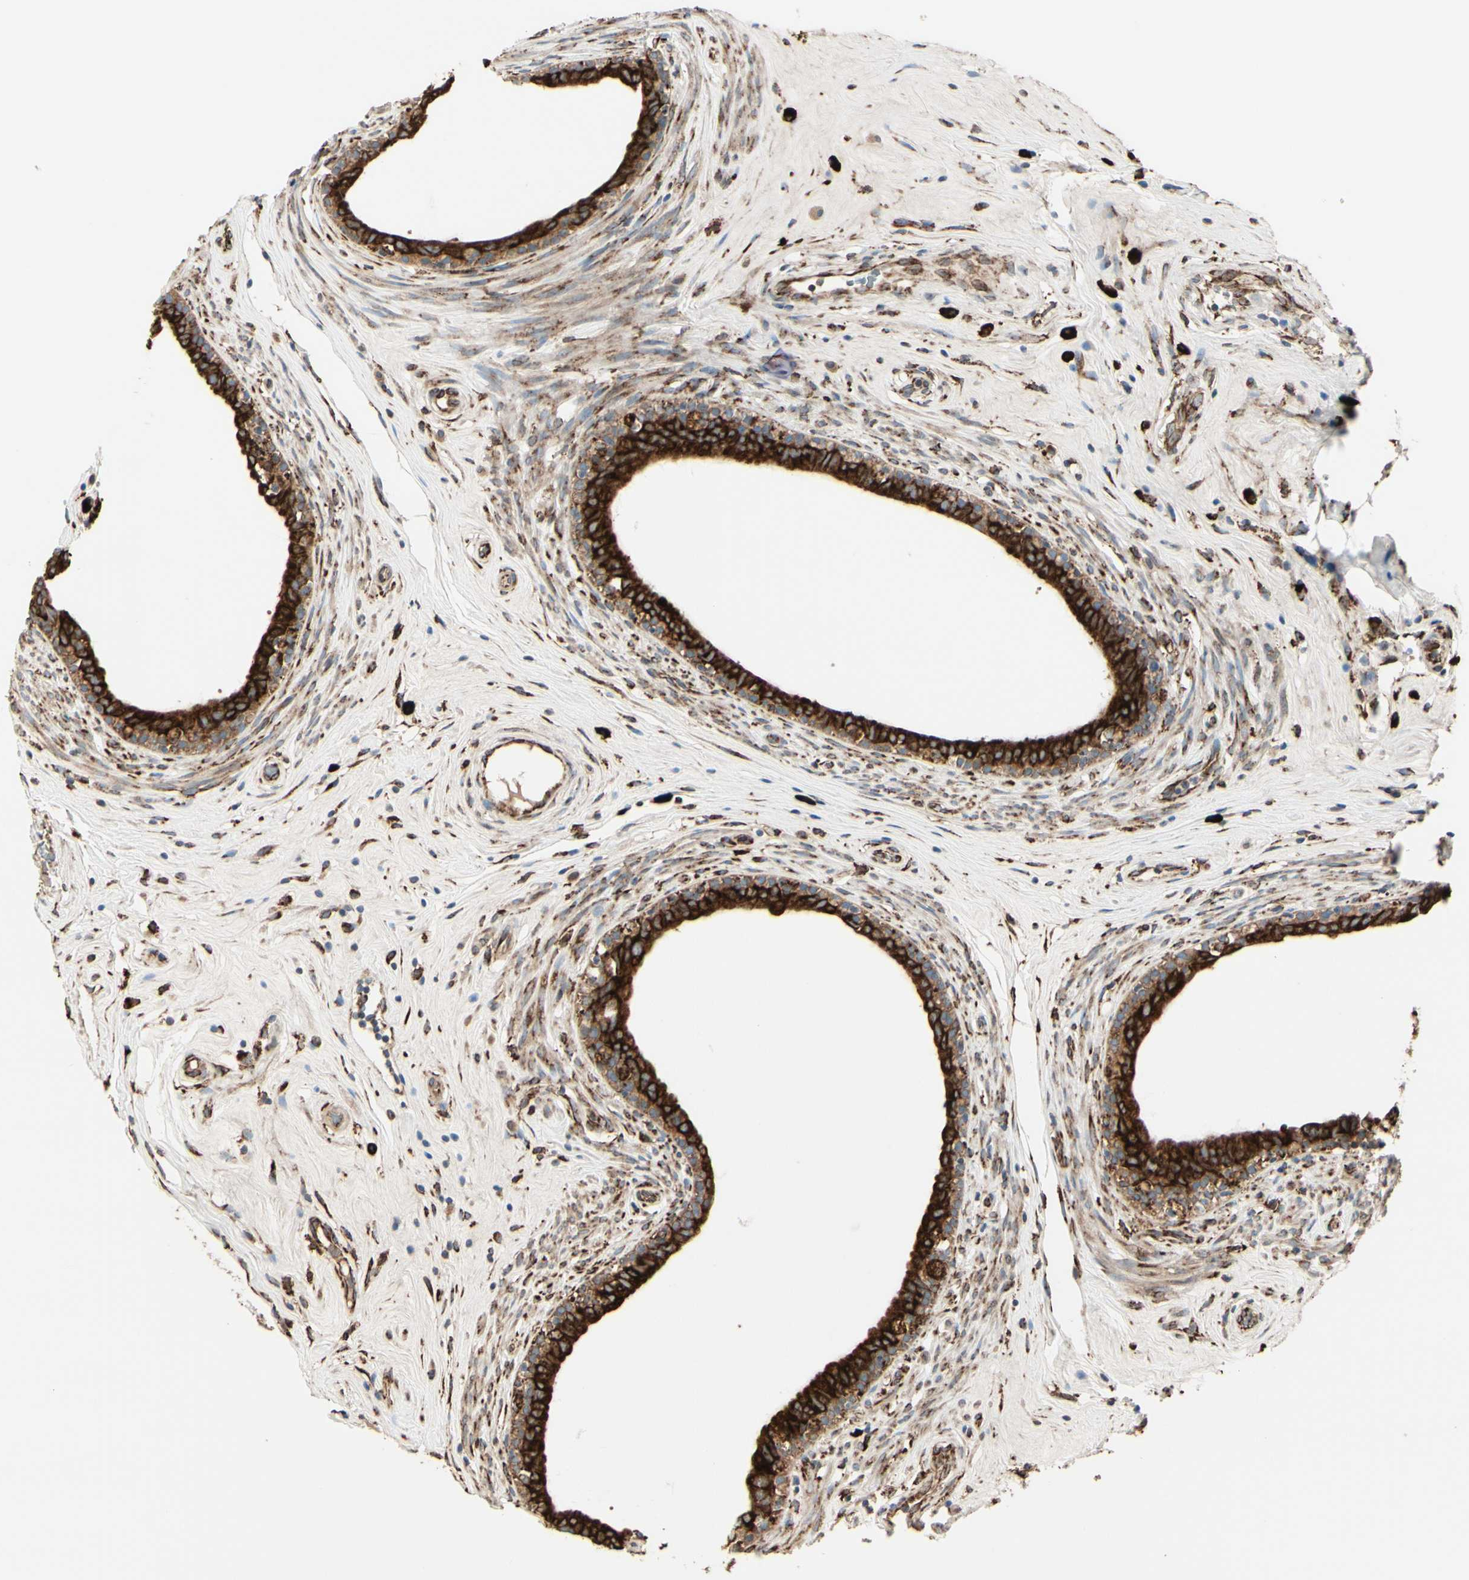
{"staining": {"intensity": "strong", "quantity": ">75%", "location": "cytoplasmic/membranous"}, "tissue": "epididymis", "cell_type": "Glandular cells", "image_type": "normal", "snomed": [{"axis": "morphology", "description": "Normal tissue, NOS"}, {"axis": "morphology", "description": "Inflammation, NOS"}, {"axis": "topography", "description": "Epididymis"}], "caption": "Immunohistochemistry histopathology image of normal epididymis stained for a protein (brown), which demonstrates high levels of strong cytoplasmic/membranous expression in about >75% of glandular cells.", "gene": "RRBP1", "patient": {"sex": "male", "age": 84}}